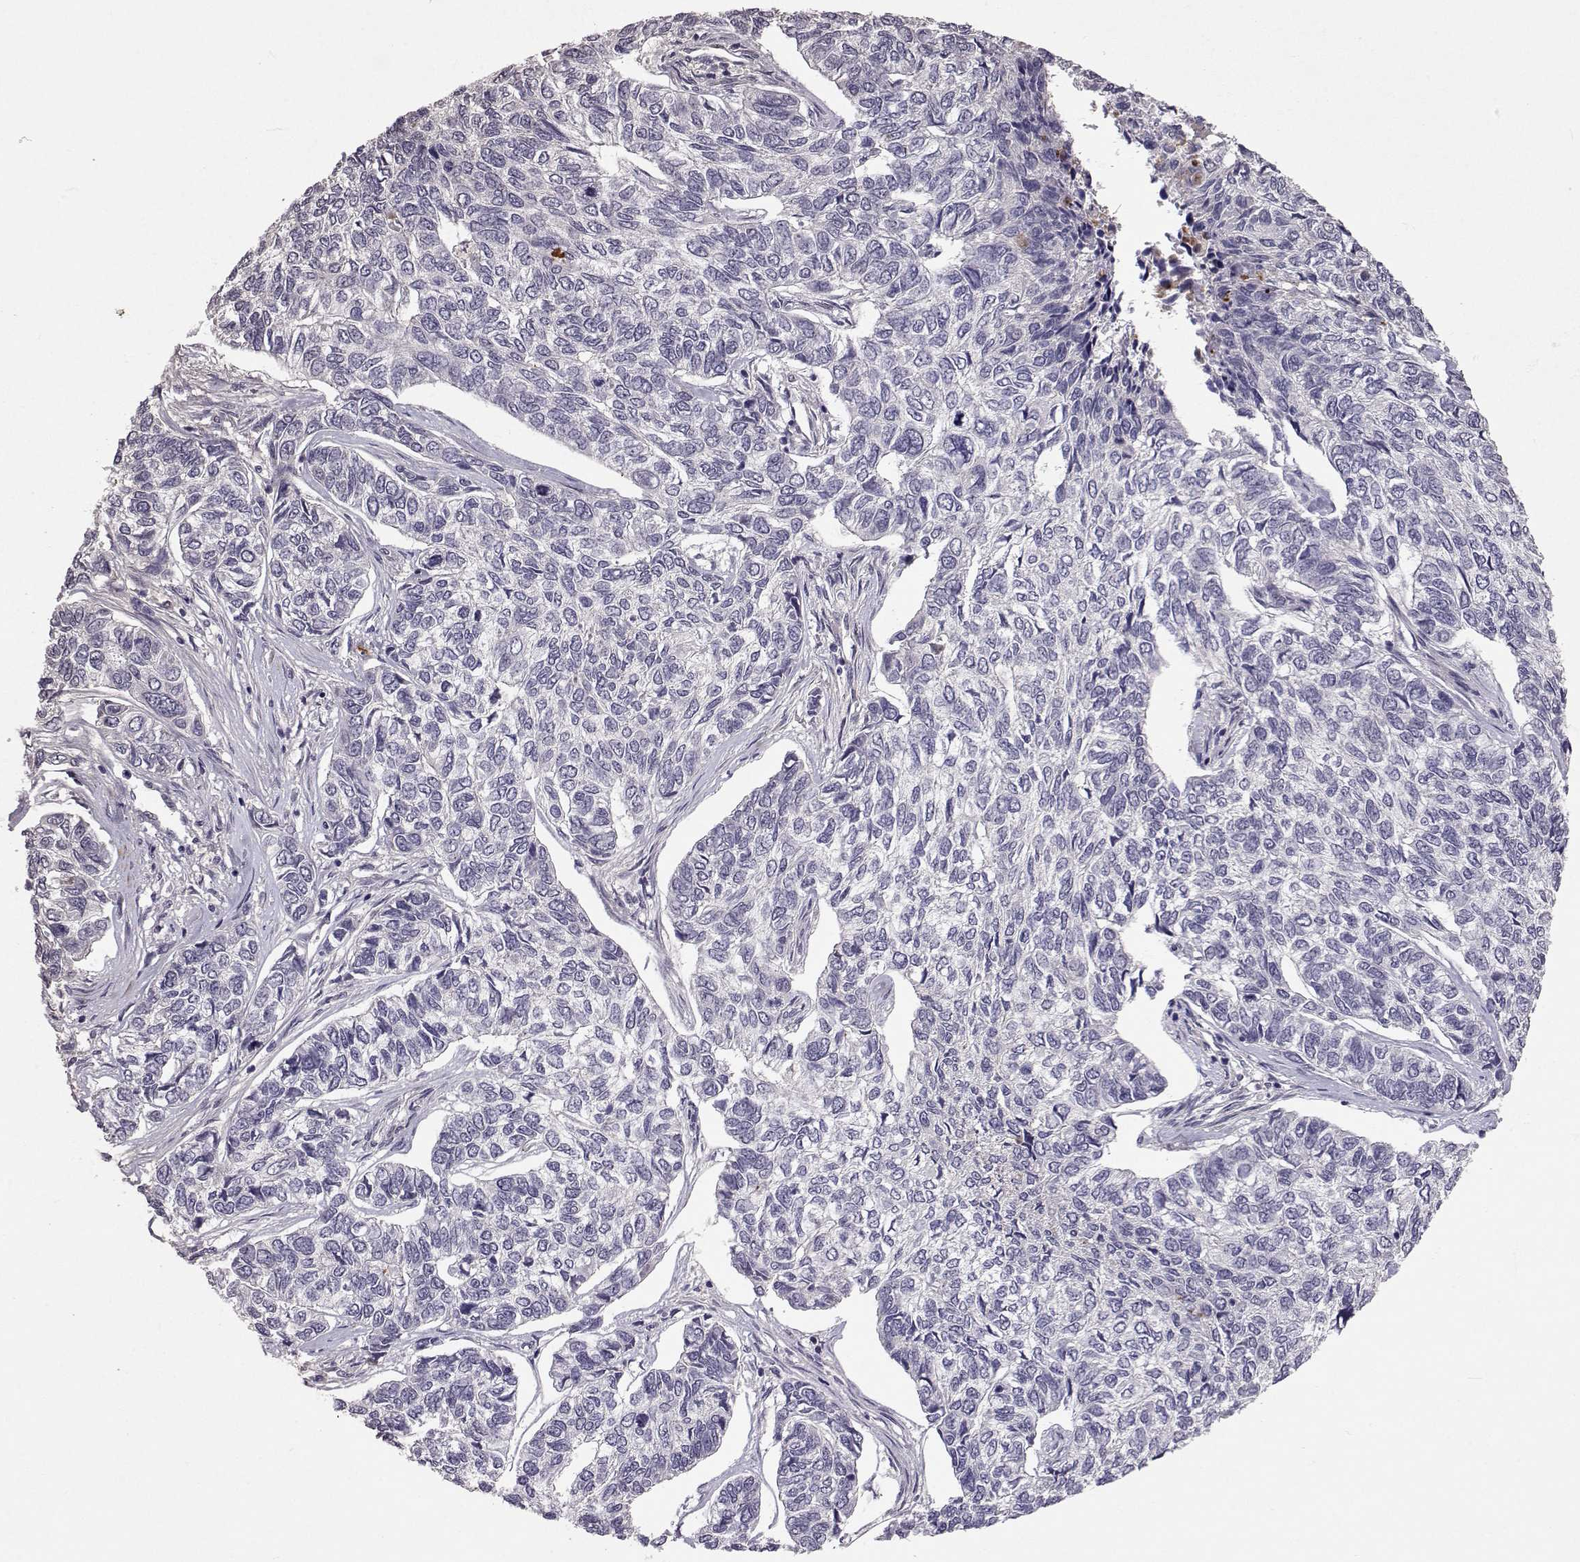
{"staining": {"intensity": "negative", "quantity": "none", "location": "none"}, "tissue": "skin cancer", "cell_type": "Tumor cells", "image_type": "cancer", "snomed": [{"axis": "morphology", "description": "Basal cell carcinoma"}, {"axis": "topography", "description": "Skin"}], "caption": "Tumor cells are negative for brown protein staining in skin cancer. (Immunohistochemistry, brightfield microscopy, high magnification).", "gene": "SLC6A3", "patient": {"sex": "female", "age": 65}}